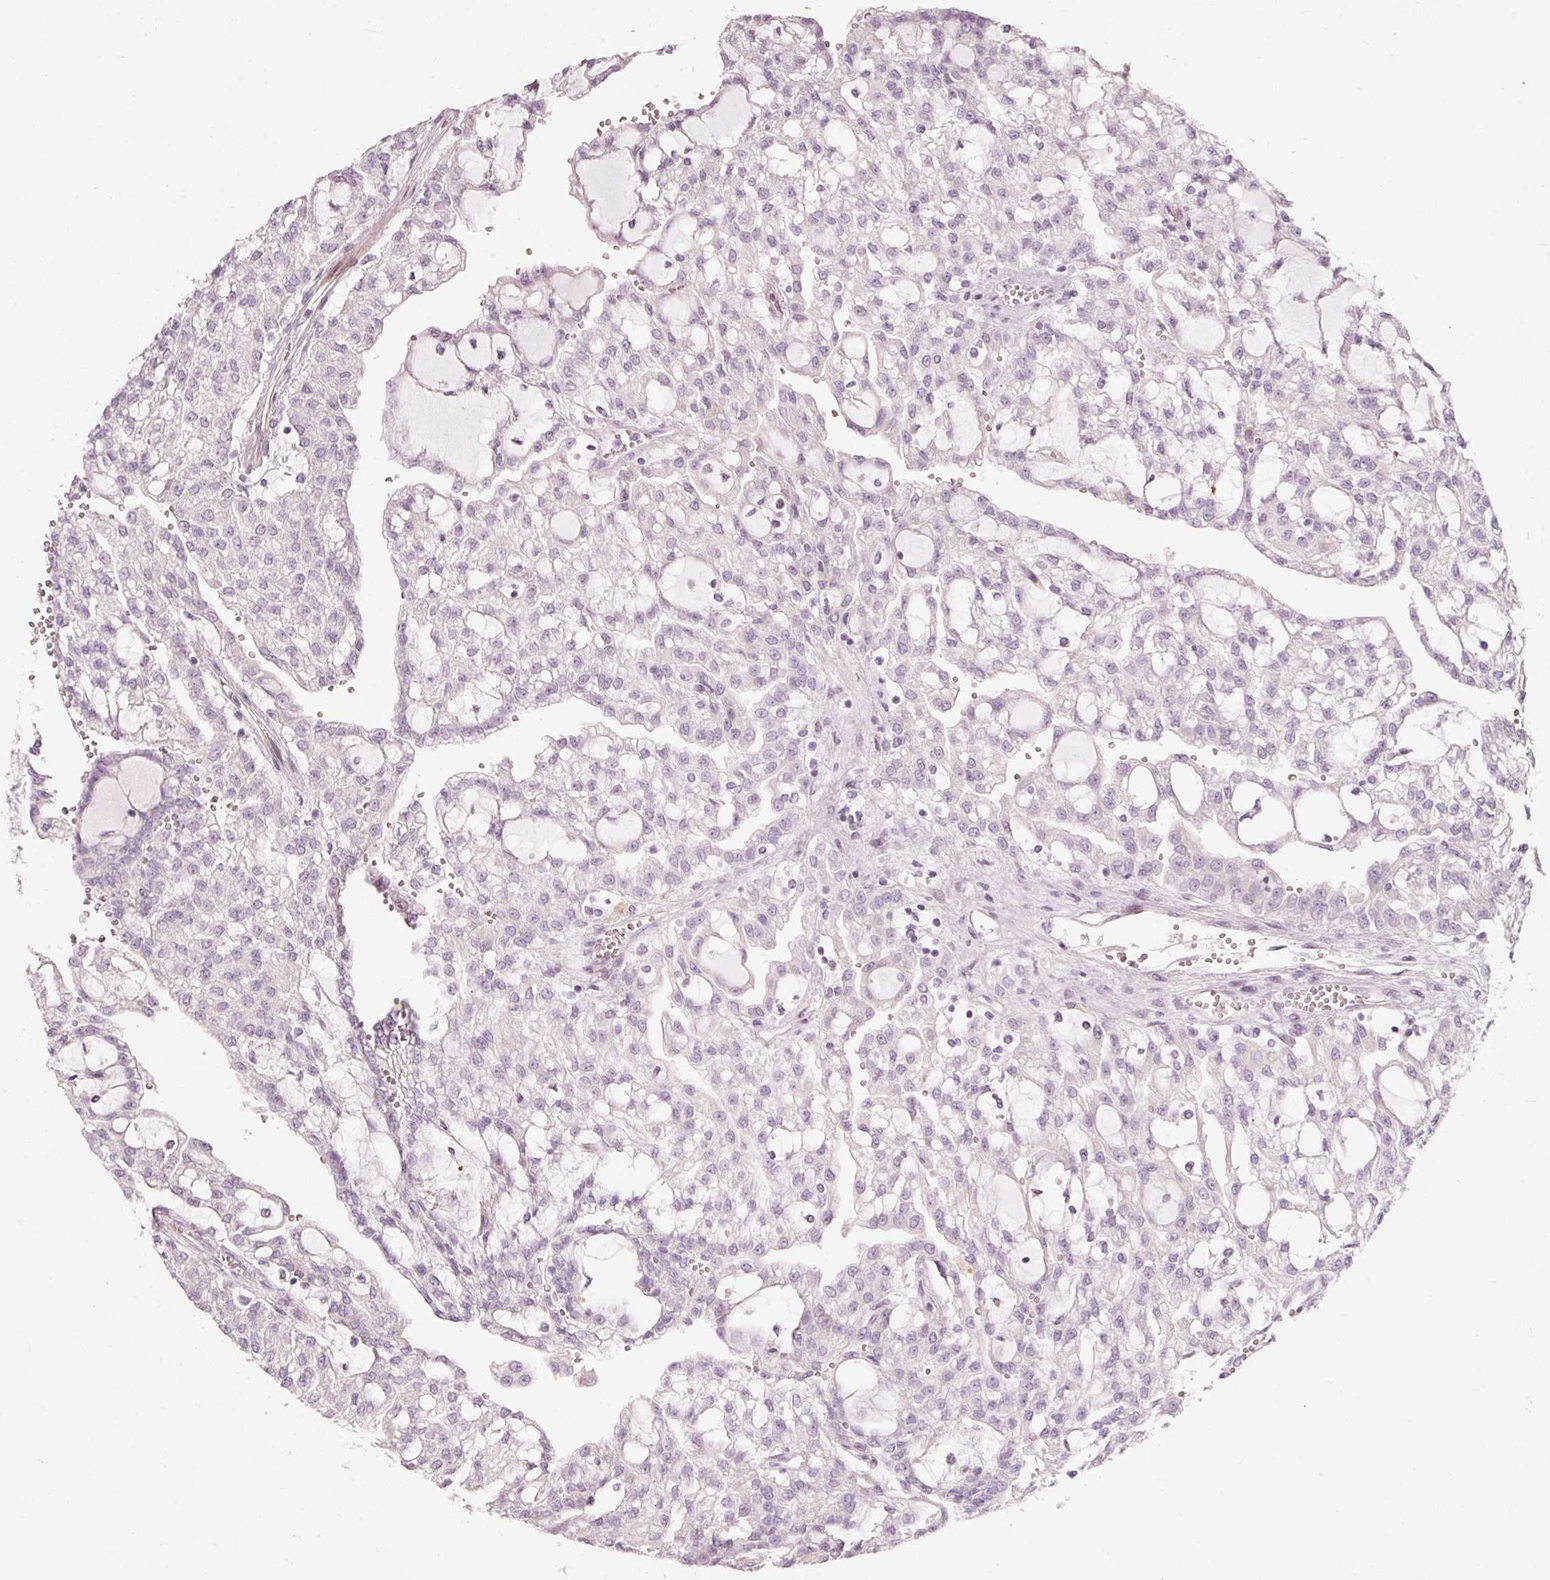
{"staining": {"intensity": "negative", "quantity": "none", "location": "none"}, "tissue": "renal cancer", "cell_type": "Tumor cells", "image_type": "cancer", "snomed": [{"axis": "morphology", "description": "Adenocarcinoma, NOS"}, {"axis": "topography", "description": "Kidney"}], "caption": "DAB immunohistochemical staining of adenocarcinoma (renal) shows no significant staining in tumor cells.", "gene": "SLC20A1", "patient": {"sex": "male", "age": 63}}